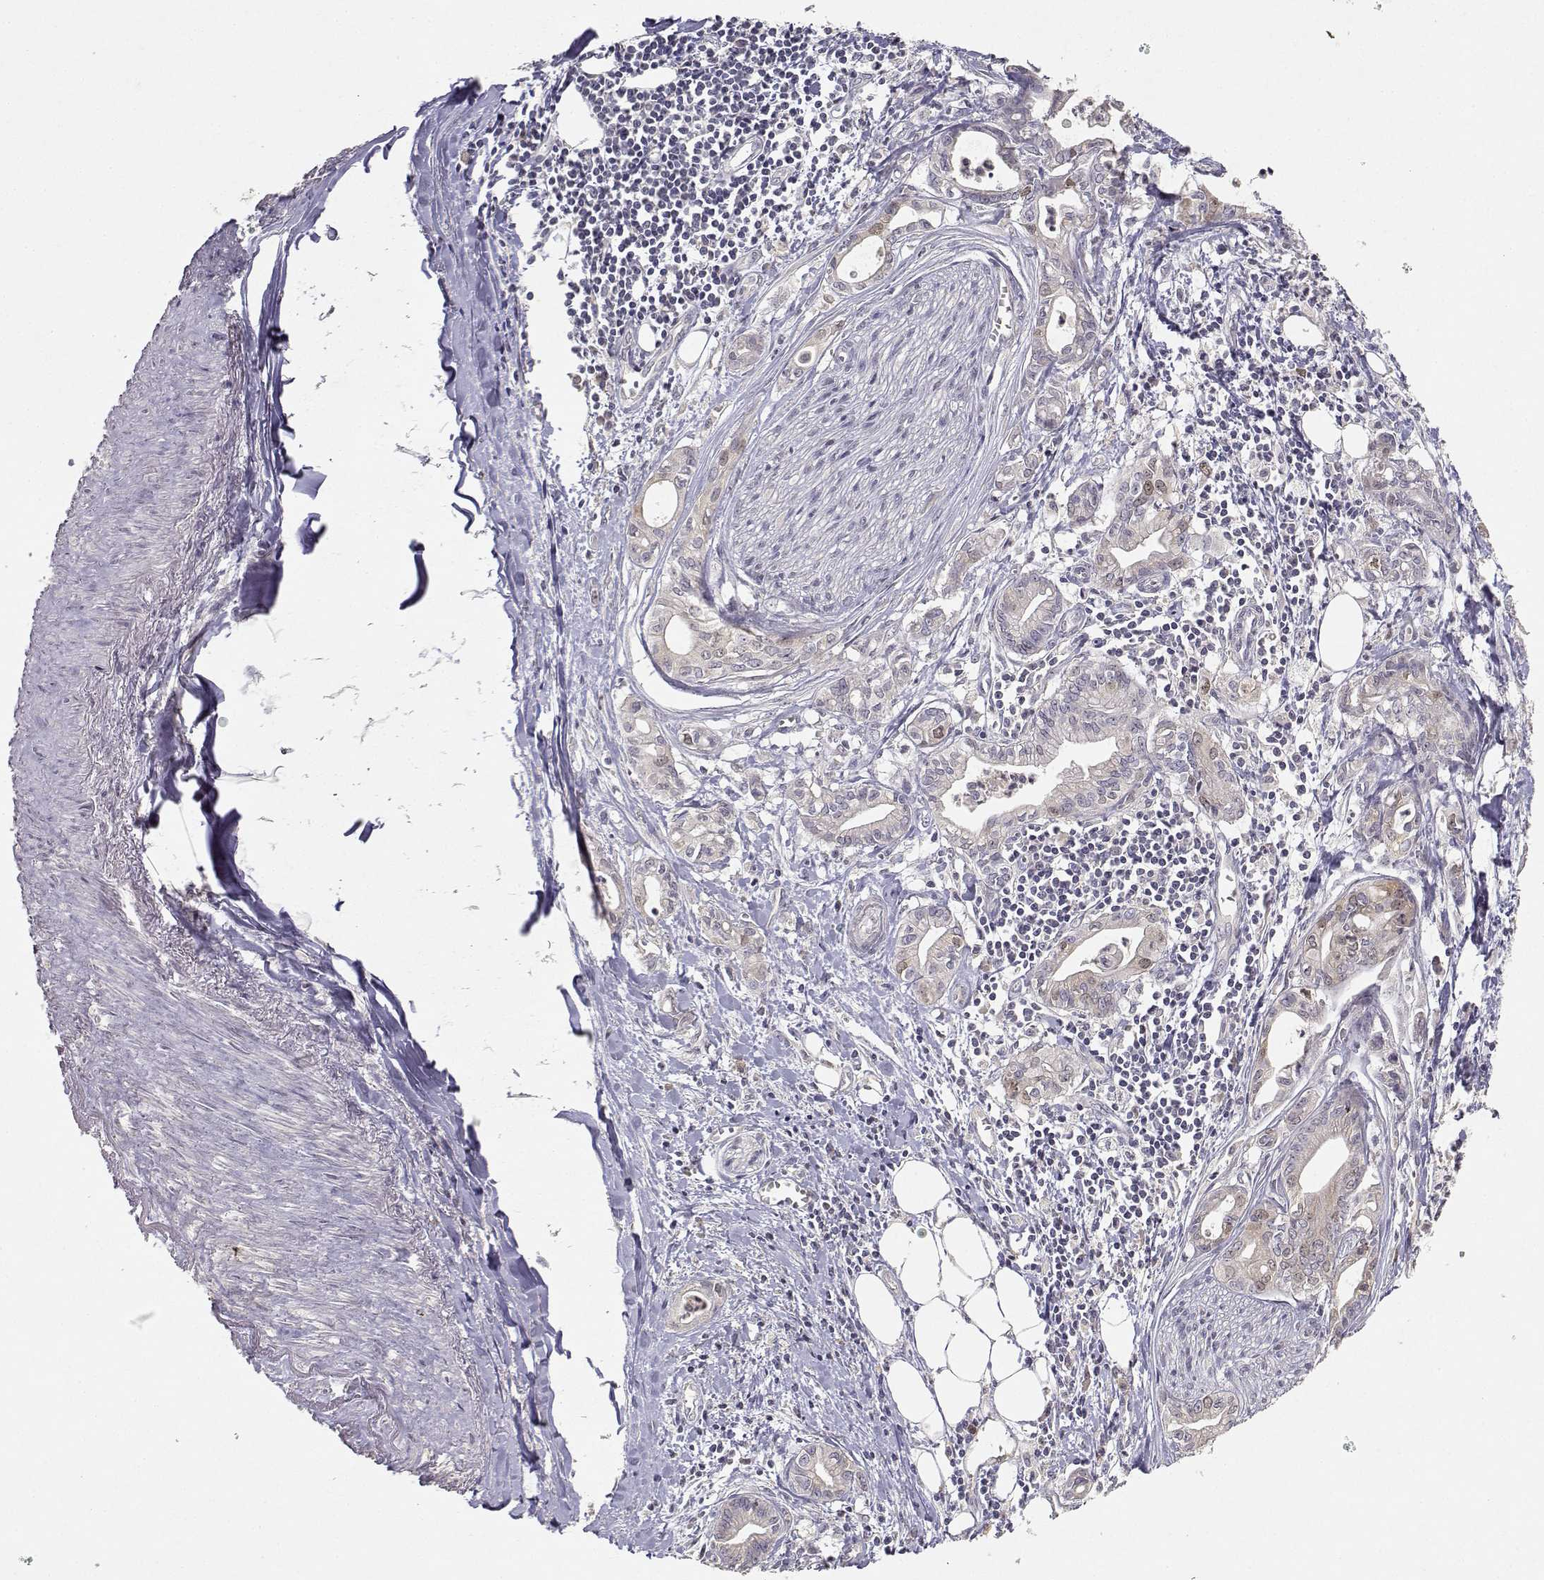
{"staining": {"intensity": "negative", "quantity": "none", "location": "none"}, "tissue": "pancreatic cancer", "cell_type": "Tumor cells", "image_type": "cancer", "snomed": [{"axis": "morphology", "description": "Adenocarcinoma, NOS"}, {"axis": "topography", "description": "Pancreas"}], "caption": "The histopathology image shows no significant positivity in tumor cells of pancreatic adenocarcinoma. (IHC, brightfield microscopy, high magnification).", "gene": "RAD51", "patient": {"sex": "male", "age": 71}}